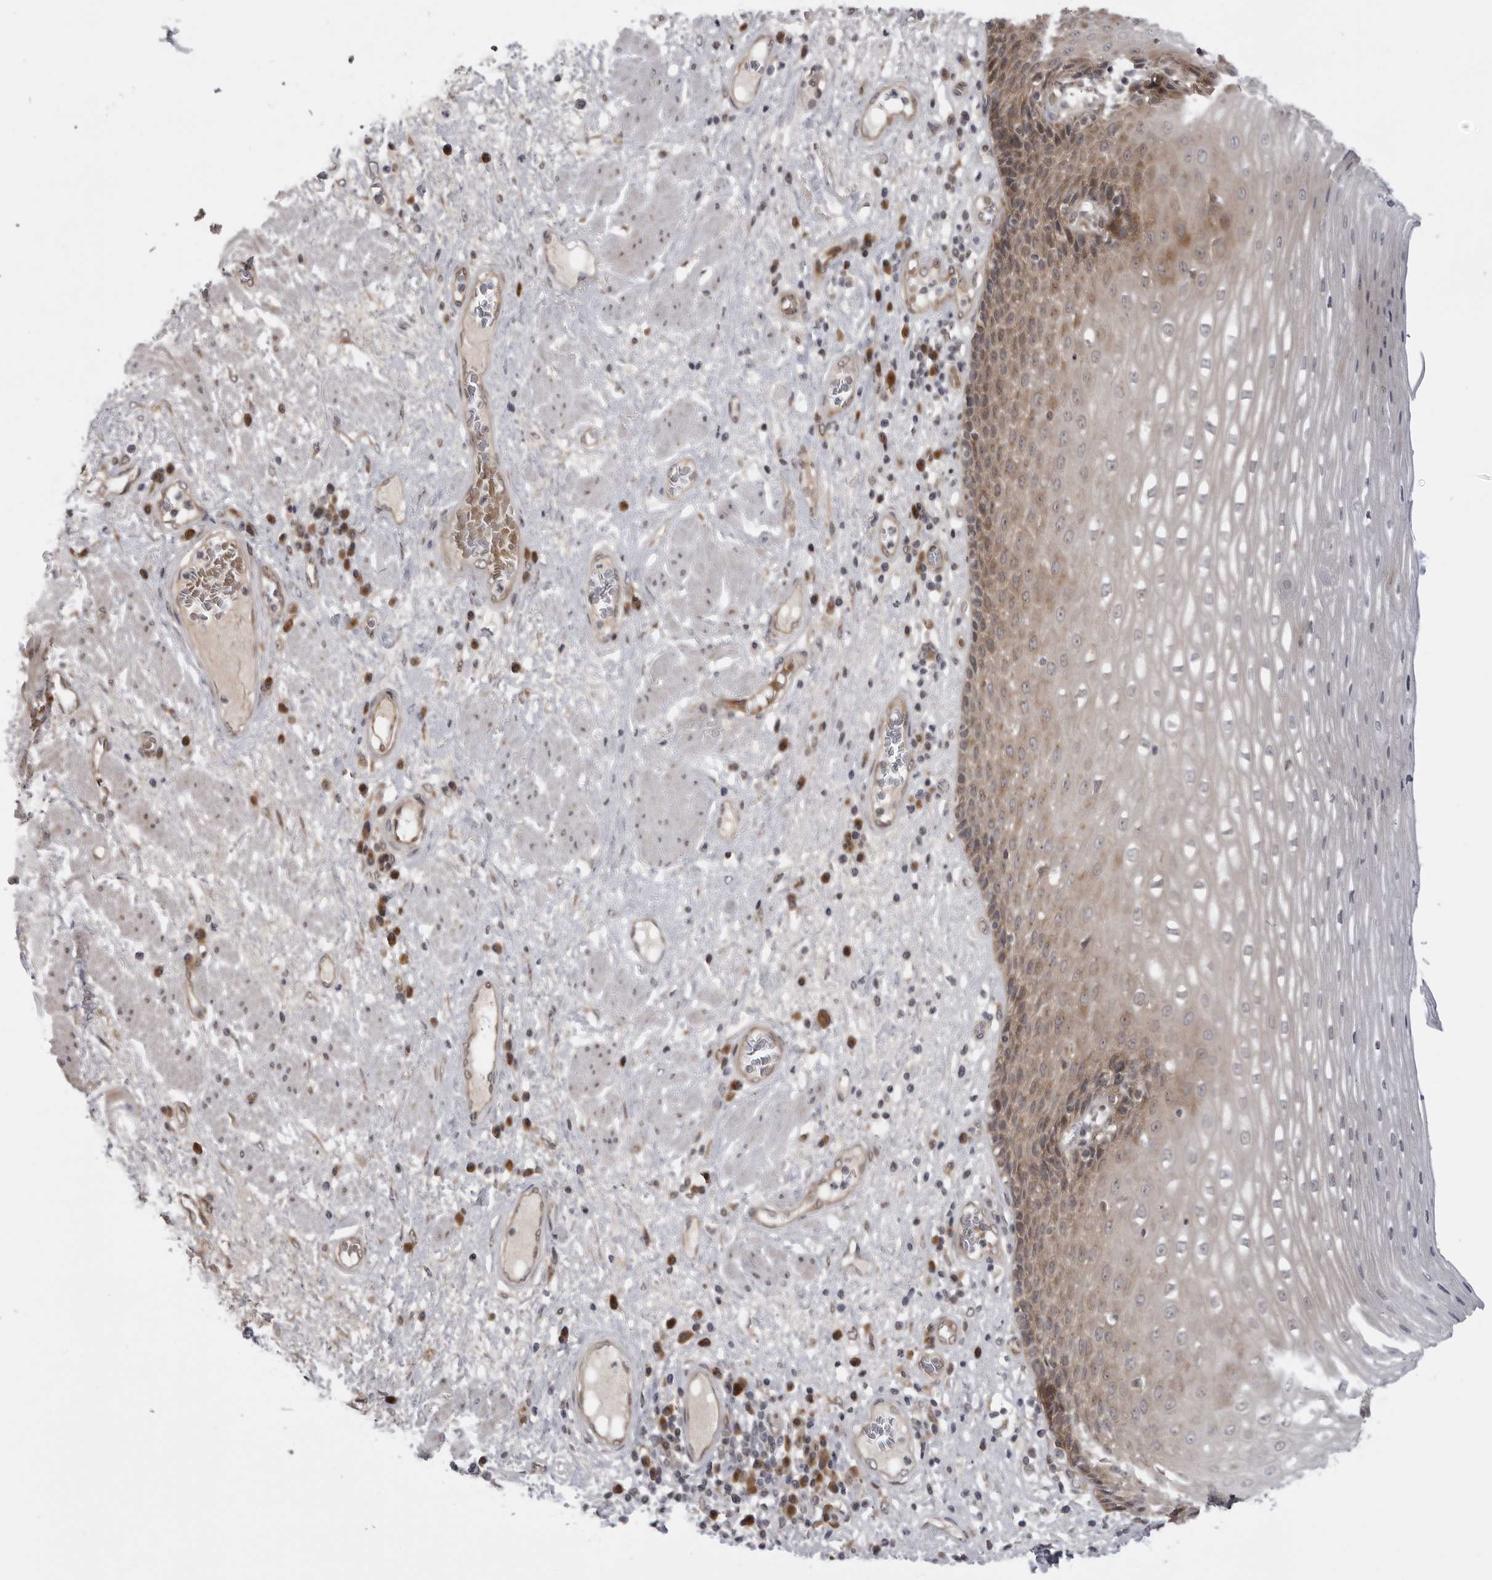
{"staining": {"intensity": "weak", "quantity": ">75%", "location": "cytoplasmic/membranous,nuclear"}, "tissue": "esophagus", "cell_type": "Squamous epithelial cells", "image_type": "normal", "snomed": [{"axis": "morphology", "description": "Normal tissue, NOS"}, {"axis": "morphology", "description": "Adenocarcinoma, NOS"}, {"axis": "topography", "description": "Esophagus"}], "caption": "Protein analysis of normal esophagus displays weak cytoplasmic/membranous,nuclear staining in approximately >75% of squamous epithelial cells.", "gene": "LRRC45", "patient": {"sex": "male", "age": 62}}